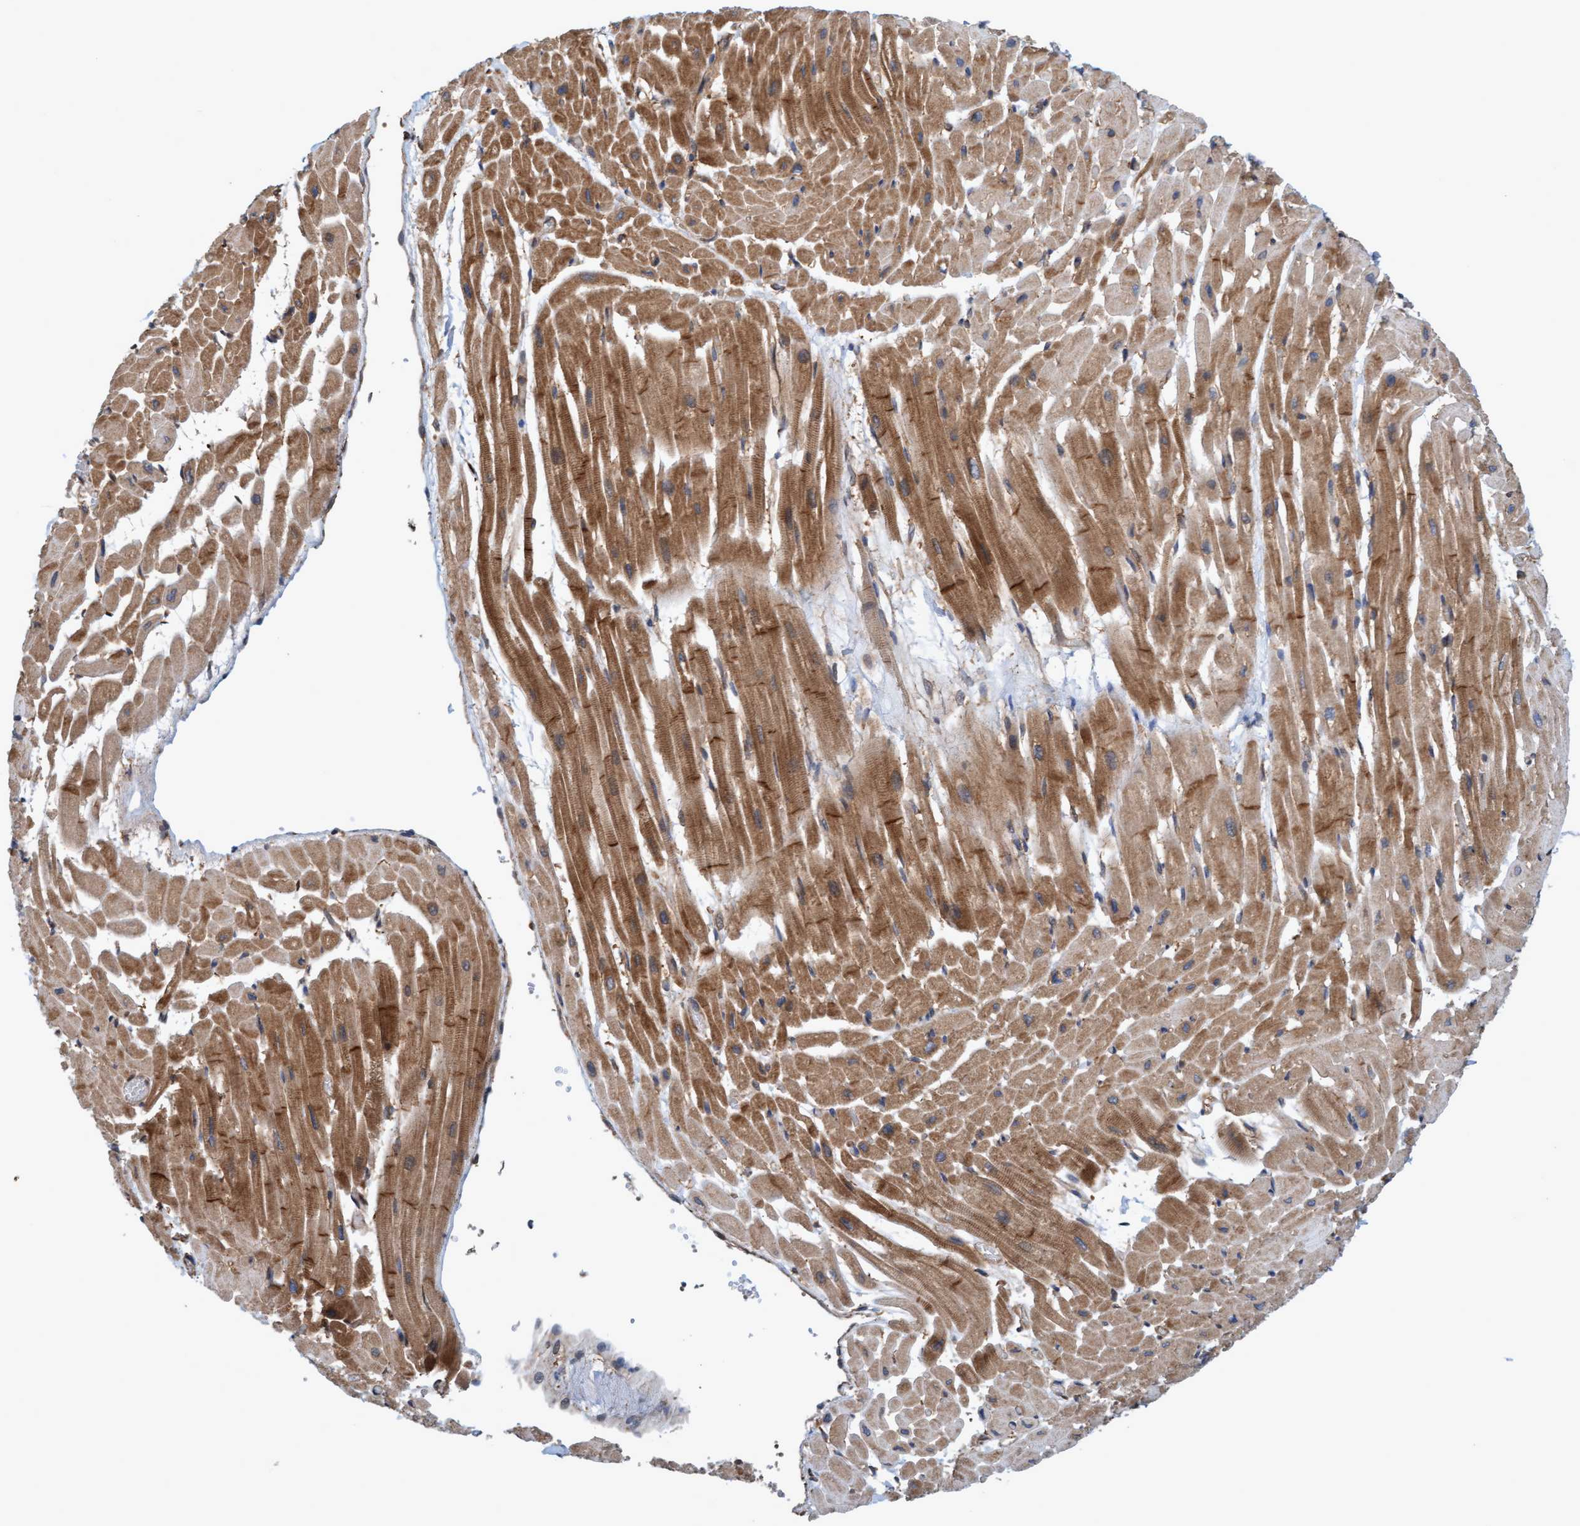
{"staining": {"intensity": "moderate", "quantity": ">75%", "location": "cytoplasmic/membranous"}, "tissue": "heart muscle", "cell_type": "Cardiomyocytes", "image_type": "normal", "snomed": [{"axis": "morphology", "description": "Normal tissue, NOS"}, {"axis": "topography", "description": "Heart"}], "caption": "A brown stain shows moderate cytoplasmic/membranous expression of a protein in cardiomyocytes of unremarkable human heart muscle.", "gene": "ERAL1", "patient": {"sex": "male", "age": 45}}